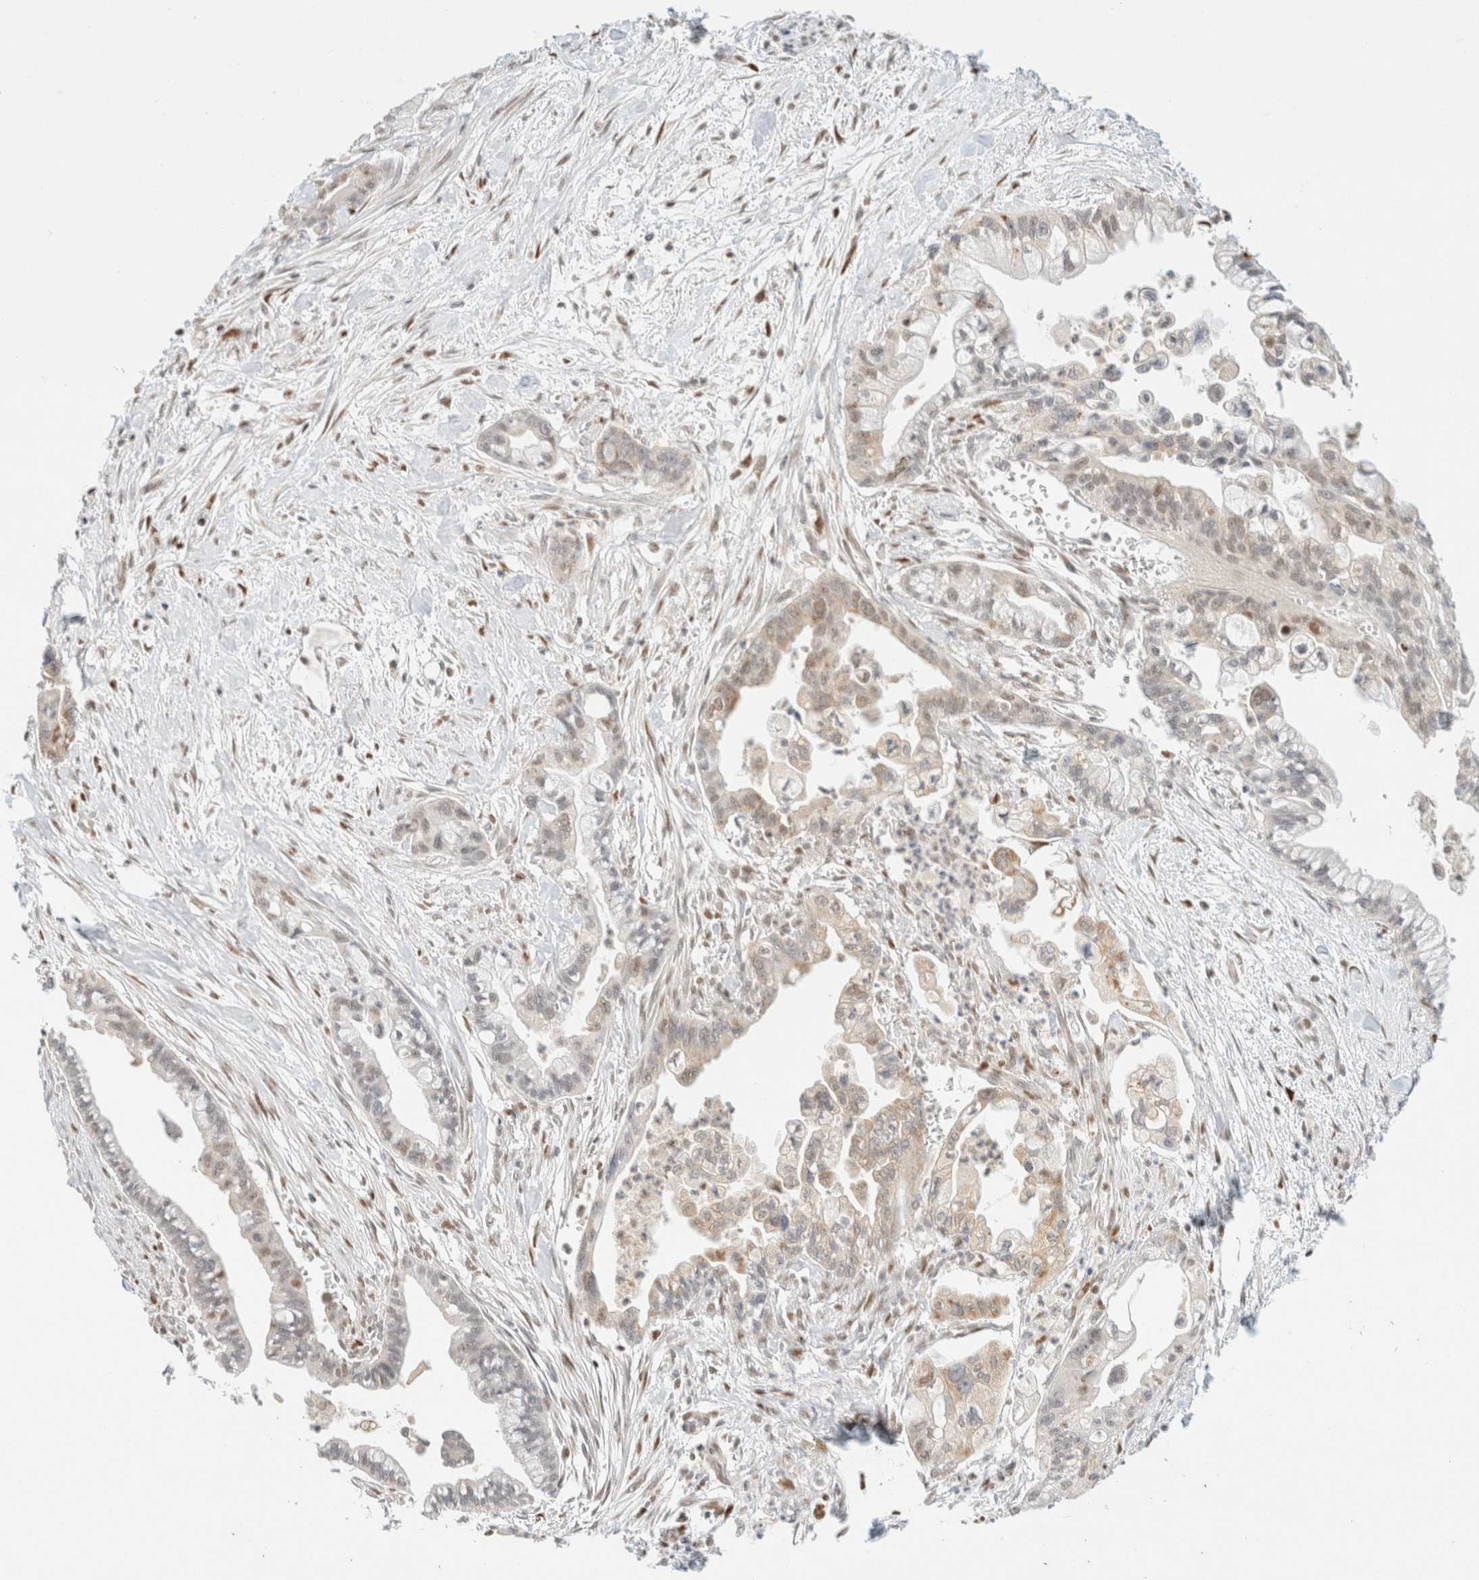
{"staining": {"intensity": "moderate", "quantity": "<25%", "location": "nuclear"}, "tissue": "pancreatic cancer", "cell_type": "Tumor cells", "image_type": "cancer", "snomed": [{"axis": "morphology", "description": "Adenocarcinoma, NOS"}, {"axis": "topography", "description": "Pancreas"}], "caption": "Pancreatic cancer stained with immunohistochemistry (IHC) exhibits moderate nuclear staining in about <25% of tumor cells.", "gene": "DDB2", "patient": {"sex": "male", "age": 70}}